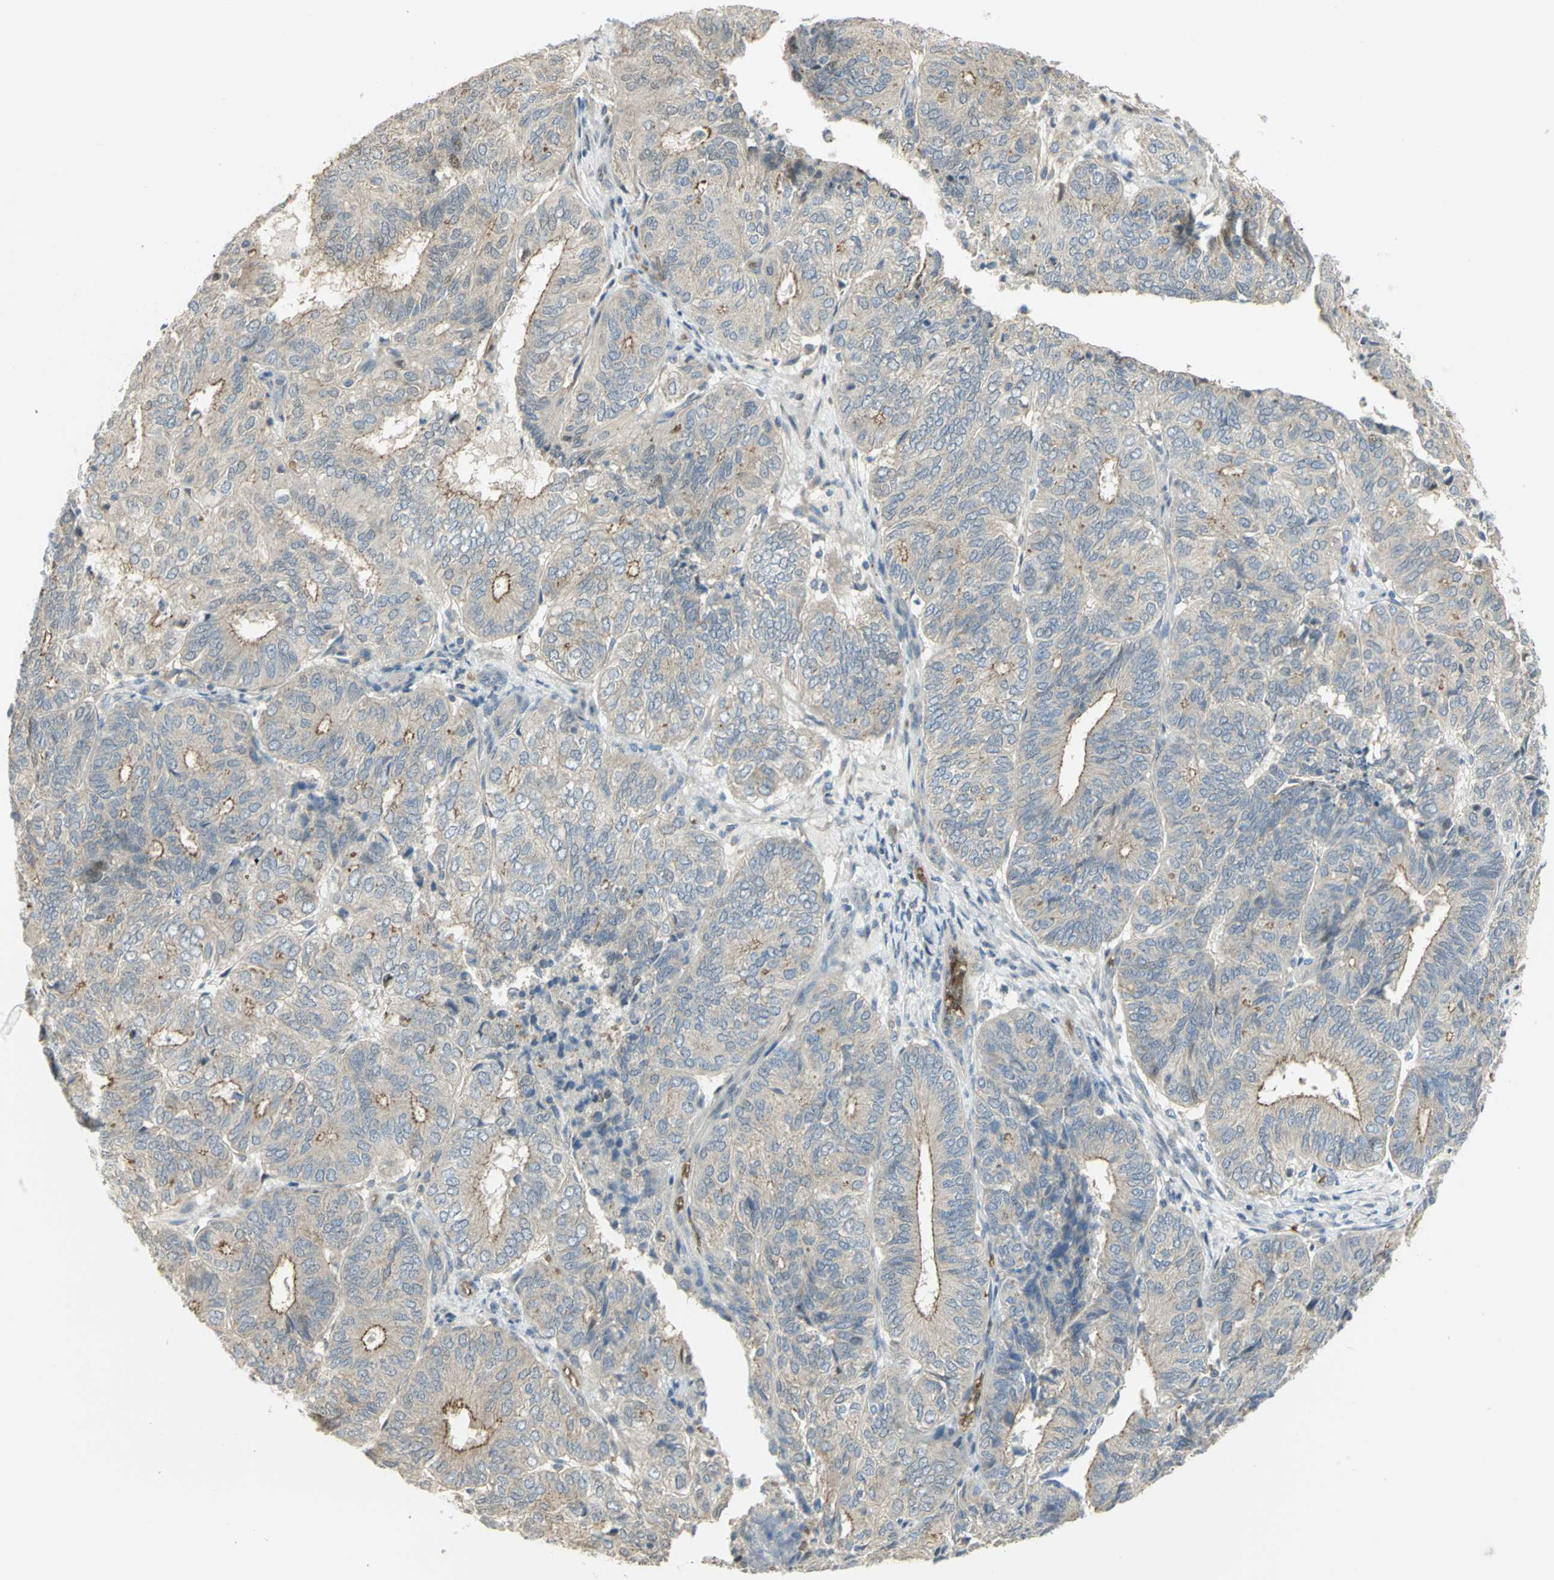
{"staining": {"intensity": "moderate", "quantity": "25%-75%", "location": "cytoplasmic/membranous"}, "tissue": "endometrial cancer", "cell_type": "Tumor cells", "image_type": "cancer", "snomed": [{"axis": "morphology", "description": "Adenocarcinoma, NOS"}, {"axis": "topography", "description": "Uterus"}], "caption": "The histopathology image shows a brown stain indicating the presence of a protein in the cytoplasmic/membranous of tumor cells in endometrial cancer (adenocarcinoma).", "gene": "ANK1", "patient": {"sex": "female", "age": 60}}